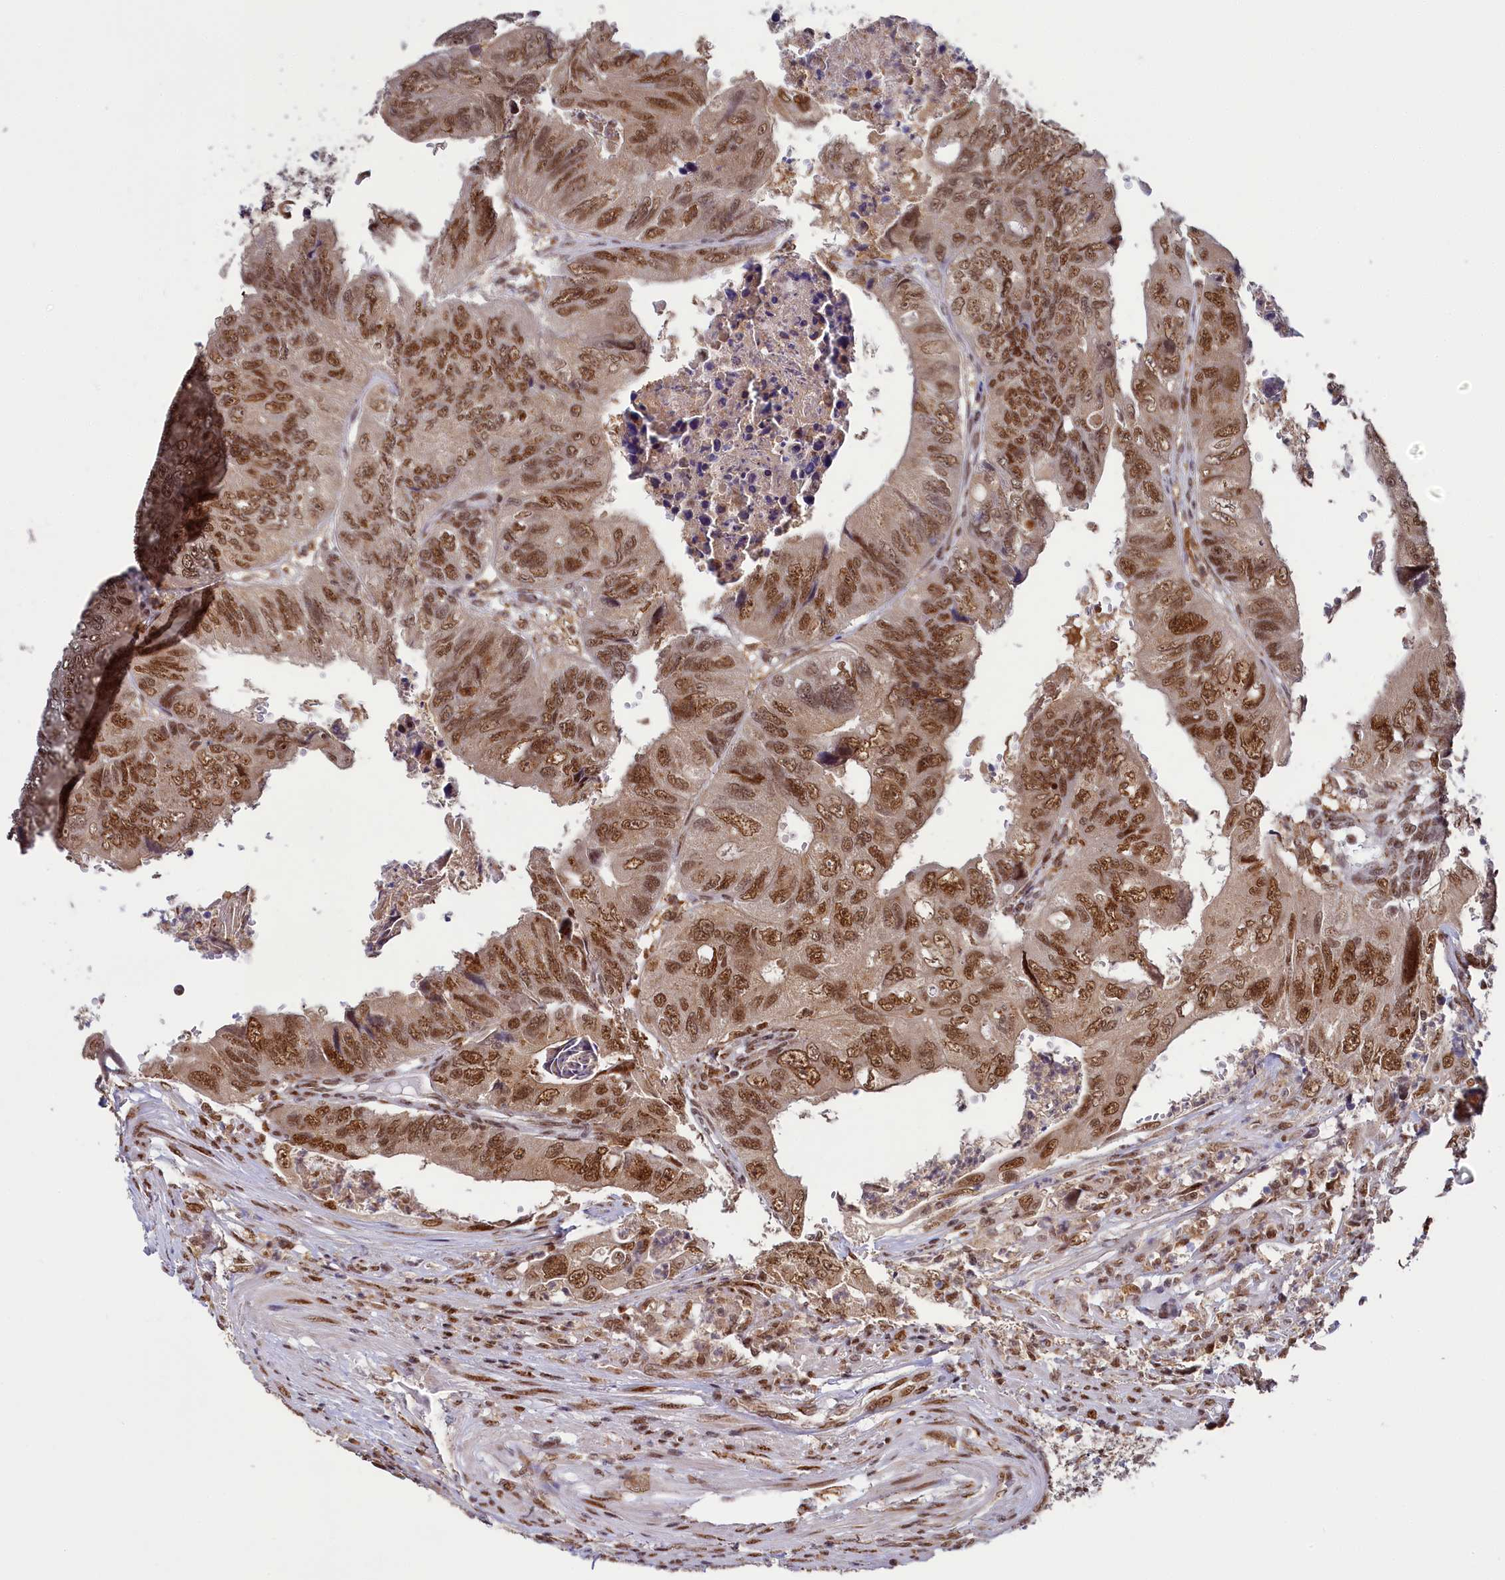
{"staining": {"intensity": "moderate", "quantity": ">75%", "location": "nuclear"}, "tissue": "colorectal cancer", "cell_type": "Tumor cells", "image_type": "cancer", "snomed": [{"axis": "morphology", "description": "Adenocarcinoma, NOS"}, {"axis": "topography", "description": "Rectum"}], "caption": "Protein expression analysis of human colorectal adenocarcinoma reveals moderate nuclear positivity in approximately >75% of tumor cells.", "gene": "PPHLN1", "patient": {"sex": "male", "age": 63}}